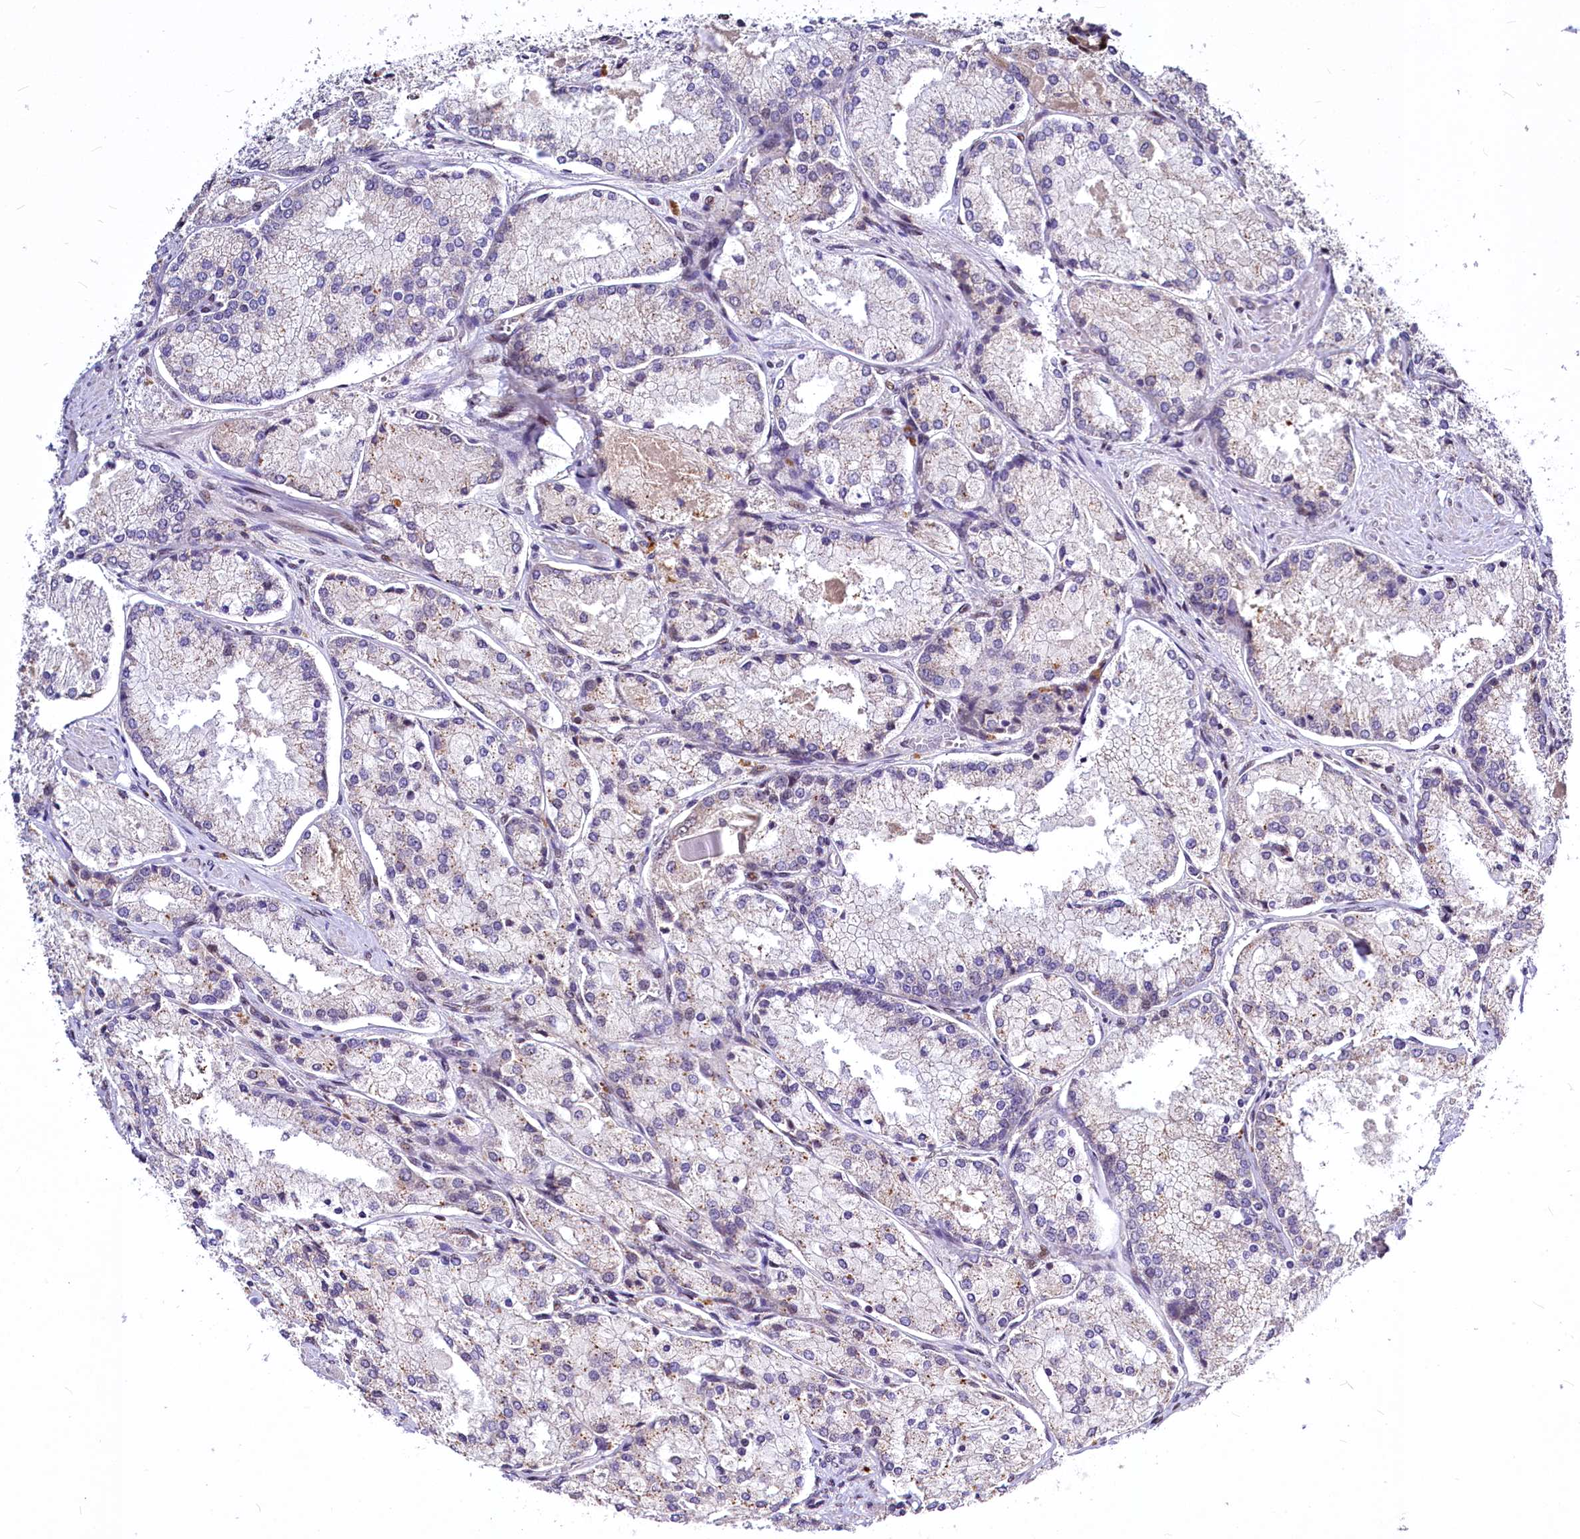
{"staining": {"intensity": "weak", "quantity": "<25%", "location": "cytoplasmic/membranous"}, "tissue": "prostate cancer", "cell_type": "Tumor cells", "image_type": "cancer", "snomed": [{"axis": "morphology", "description": "Adenocarcinoma, Low grade"}, {"axis": "topography", "description": "Prostate"}], "caption": "Immunohistochemistry of human prostate low-grade adenocarcinoma shows no staining in tumor cells. (Brightfield microscopy of DAB (3,3'-diaminobenzidine) immunohistochemistry at high magnification).", "gene": "MAML2", "patient": {"sex": "male", "age": 74}}